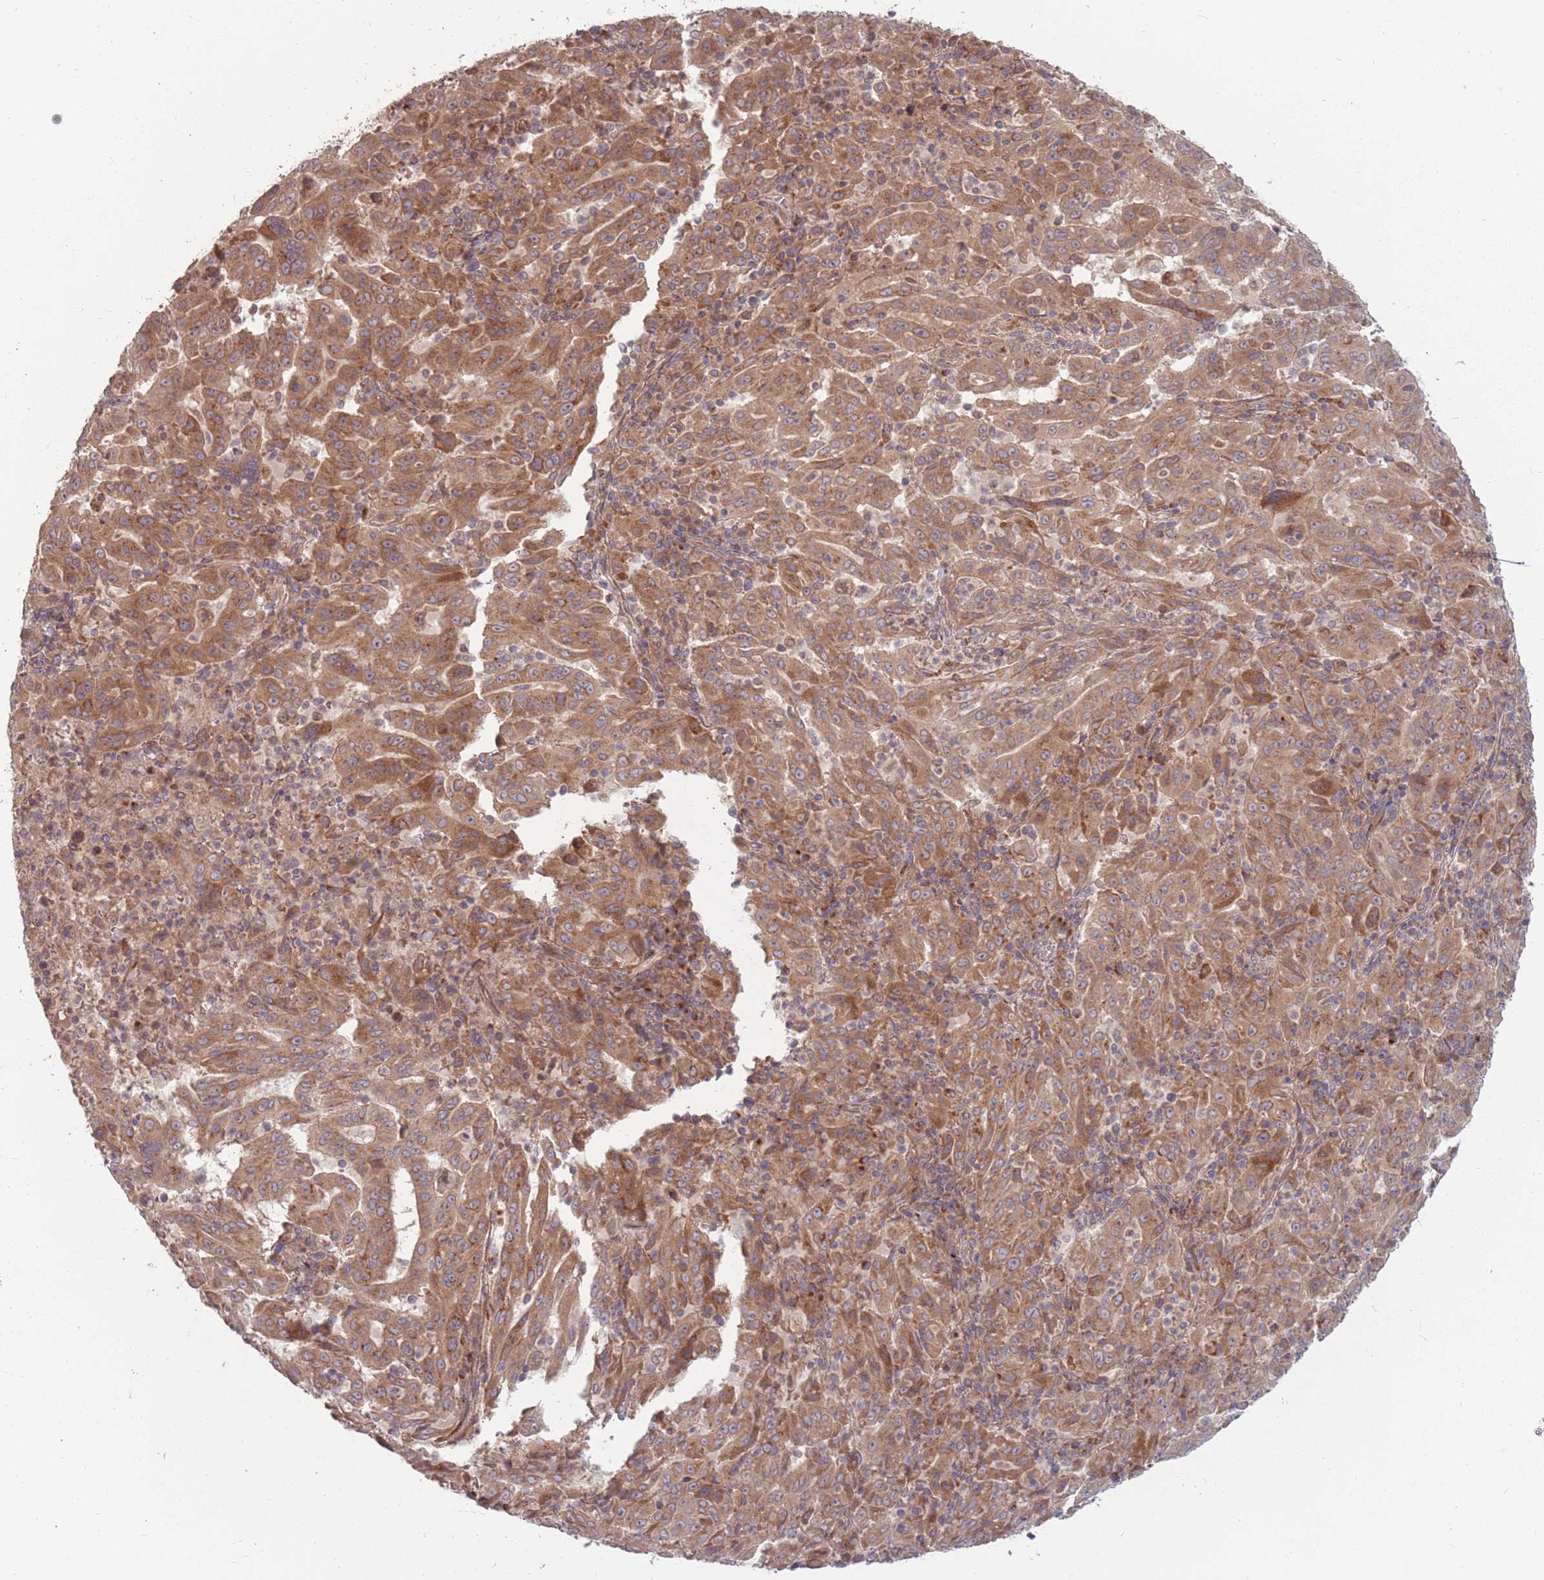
{"staining": {"intensity": "moderate", "quantity": ">75%", "location": "cytoplasmic/membranous"}, "tissue": "pancreatic cancer", "cell_type": "Tumor cells", "image_type": "cancer", "snomed": [{"axis": "morphology", "description": "Adenocarcinoma, NOS"}, {"axis": "topography", "description": "Pancreas"}], "caption": "Immunohistochemical staining of human adenocarcinoma (pancreatic) reveals moderate cytoplasmic/membranous protein staining in approximately >75% of tumor cells.", "gene": "PLD6", "patient": {"sex": "male", "age": 63}}